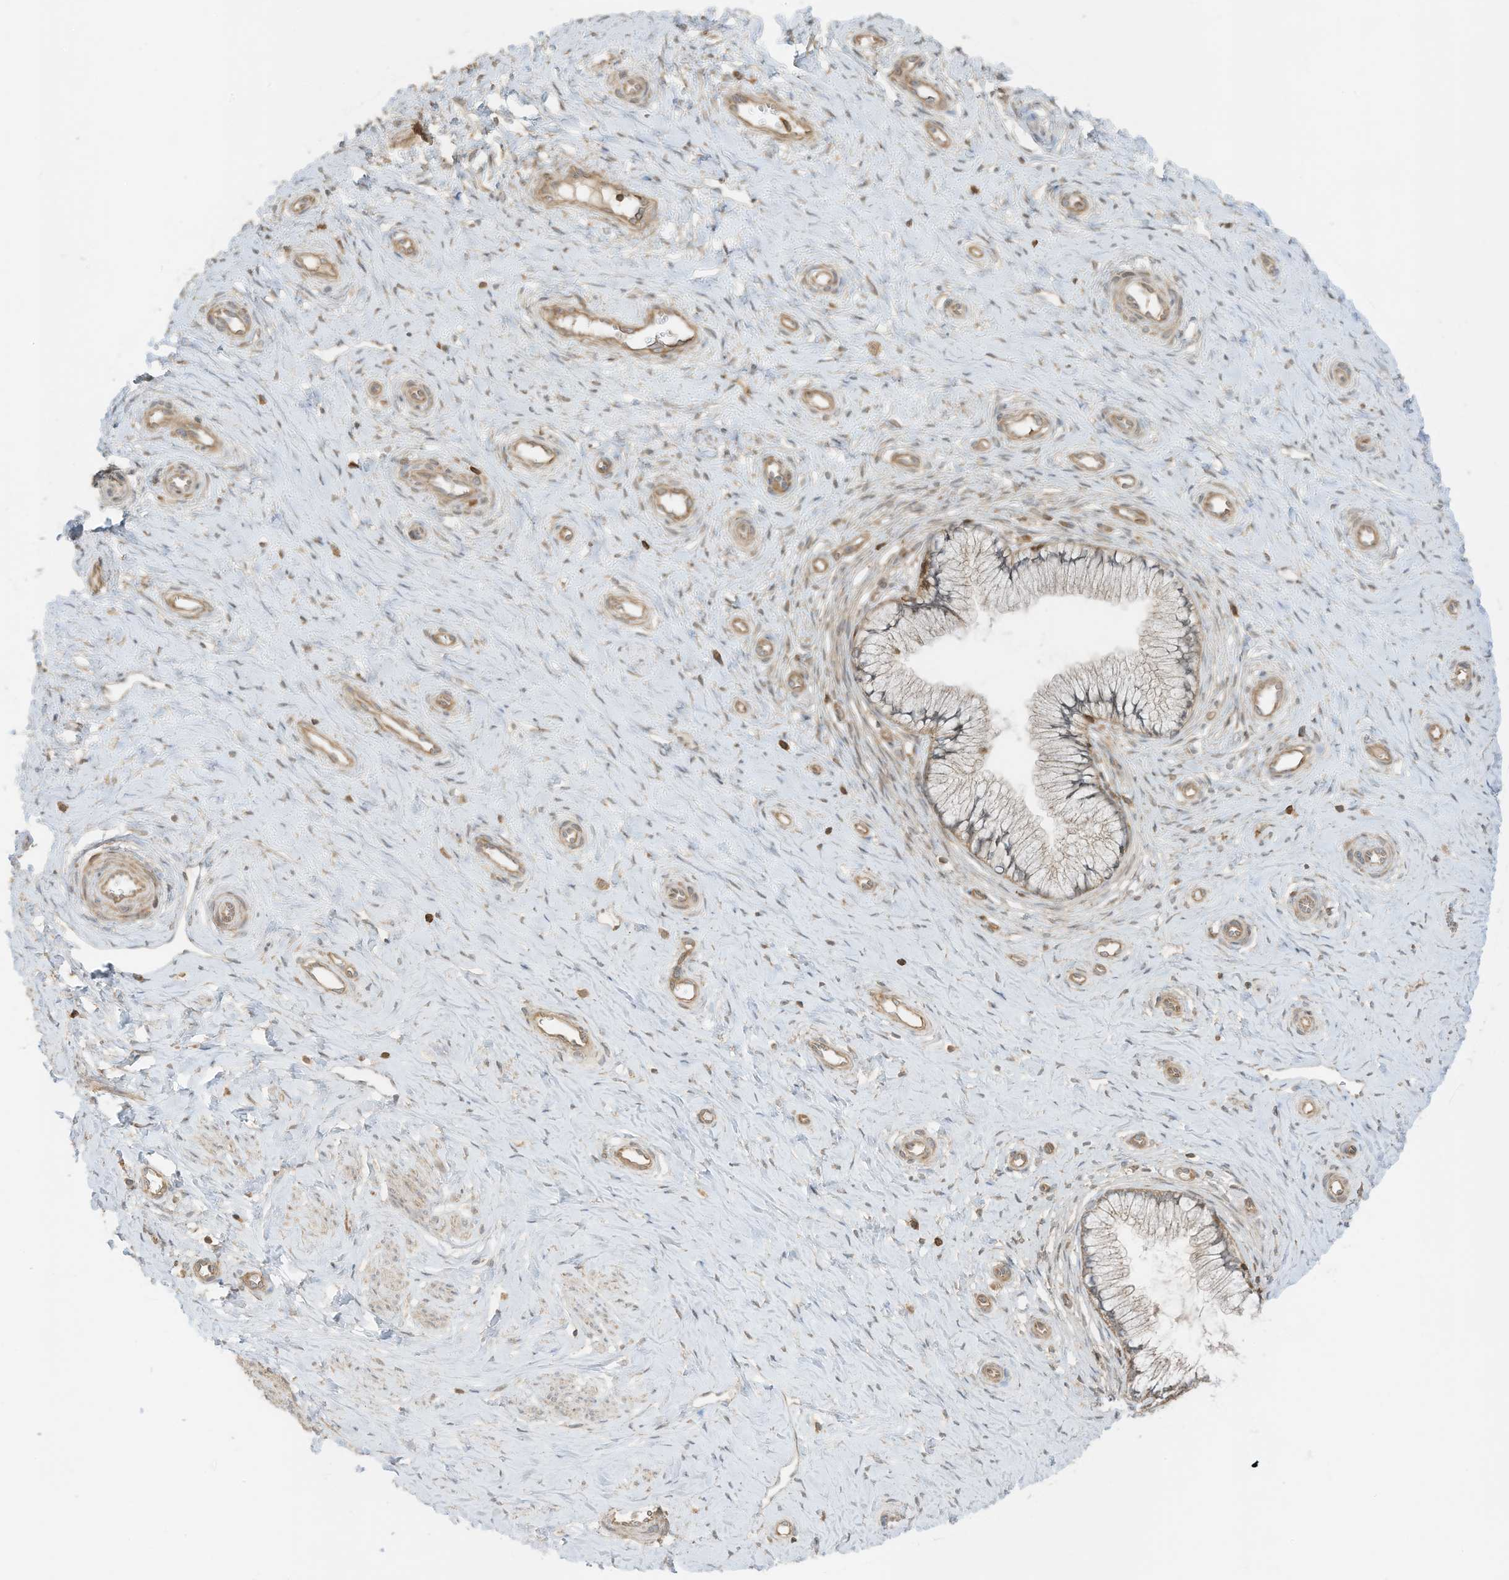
{"staining": {"intensity": "weak", "quantity": ">75%", "location": "cytoplasmic/membranous"}, "tissue": "cervix", "cell_type": "Glandular cells", "image_type": "normal", "snomed": [{"axis": "morphology", "description": "Normal tissue, NOS"}, {"axis": "topography", "description": "Cervix"}], "caption": "There is low levels of weak cytoplasmic/membranous expression in glandular cells of normal cervix, as demonstrated by immunohistochemical staining (brown color).", "gene": "SLC25A12", "patient": {"sex": "female", "age": 36}}